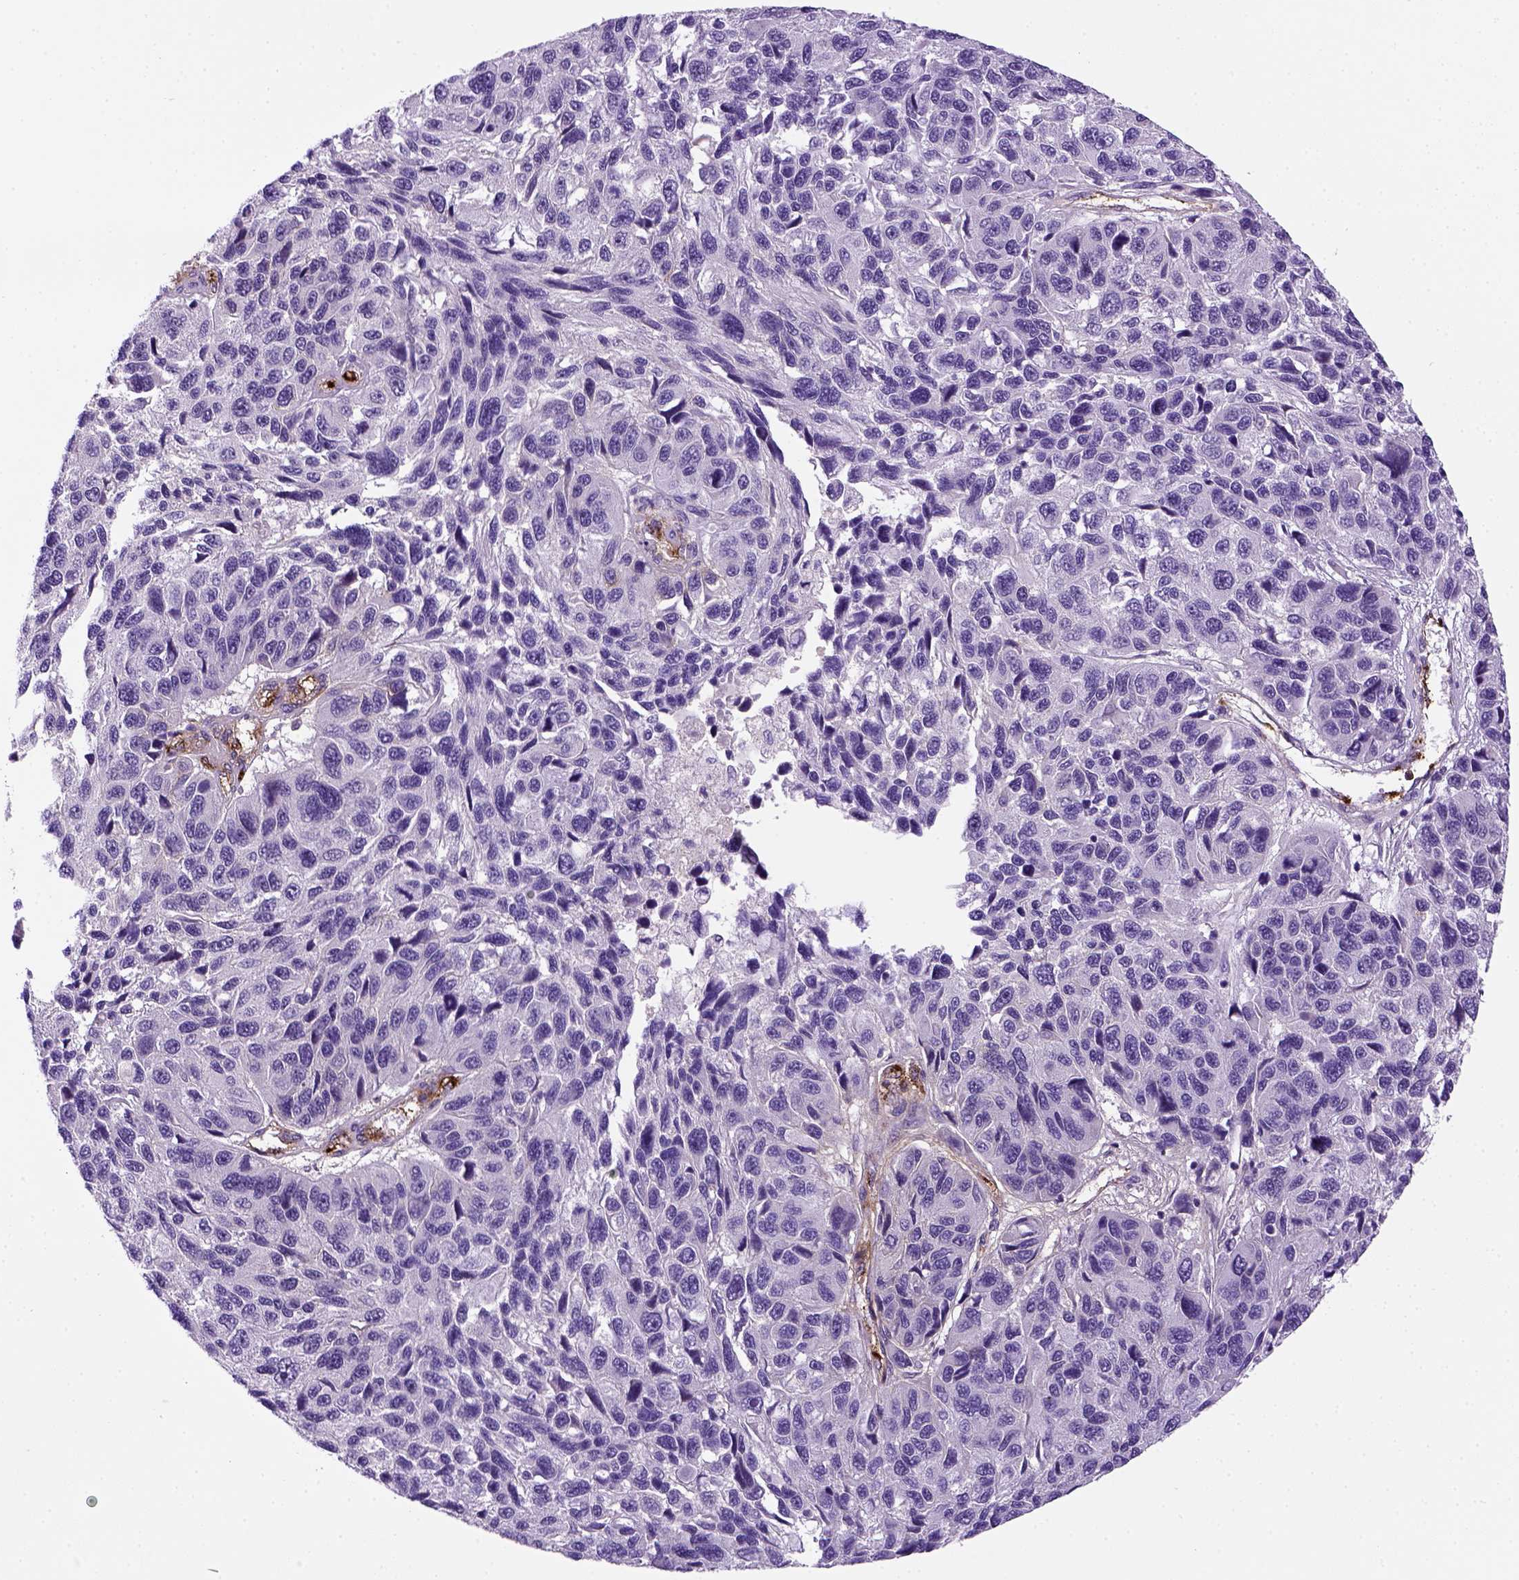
{"staining": {"intensity": "negative", "quantity": "none", "location": "none"}, "tissue": "melanoma", "cell_type": "Tumor cells", "image_type": "cancer", "snomed": [{"axis": "morphology", "description": "Malignant melanoma, NOS"}, {"axis": "topography", "description": "Skin"}], "caption": "IHC micrograph of human malignant melanoma stained for a protein (brown), which reveals no positivity in tumor cells. (DAB (3,3'-diaminobenzidine) IHC visualized using brightfield microscopy, high magnification).", "gene": "VWF", "patient": {"sex": "male", "age": 53}}